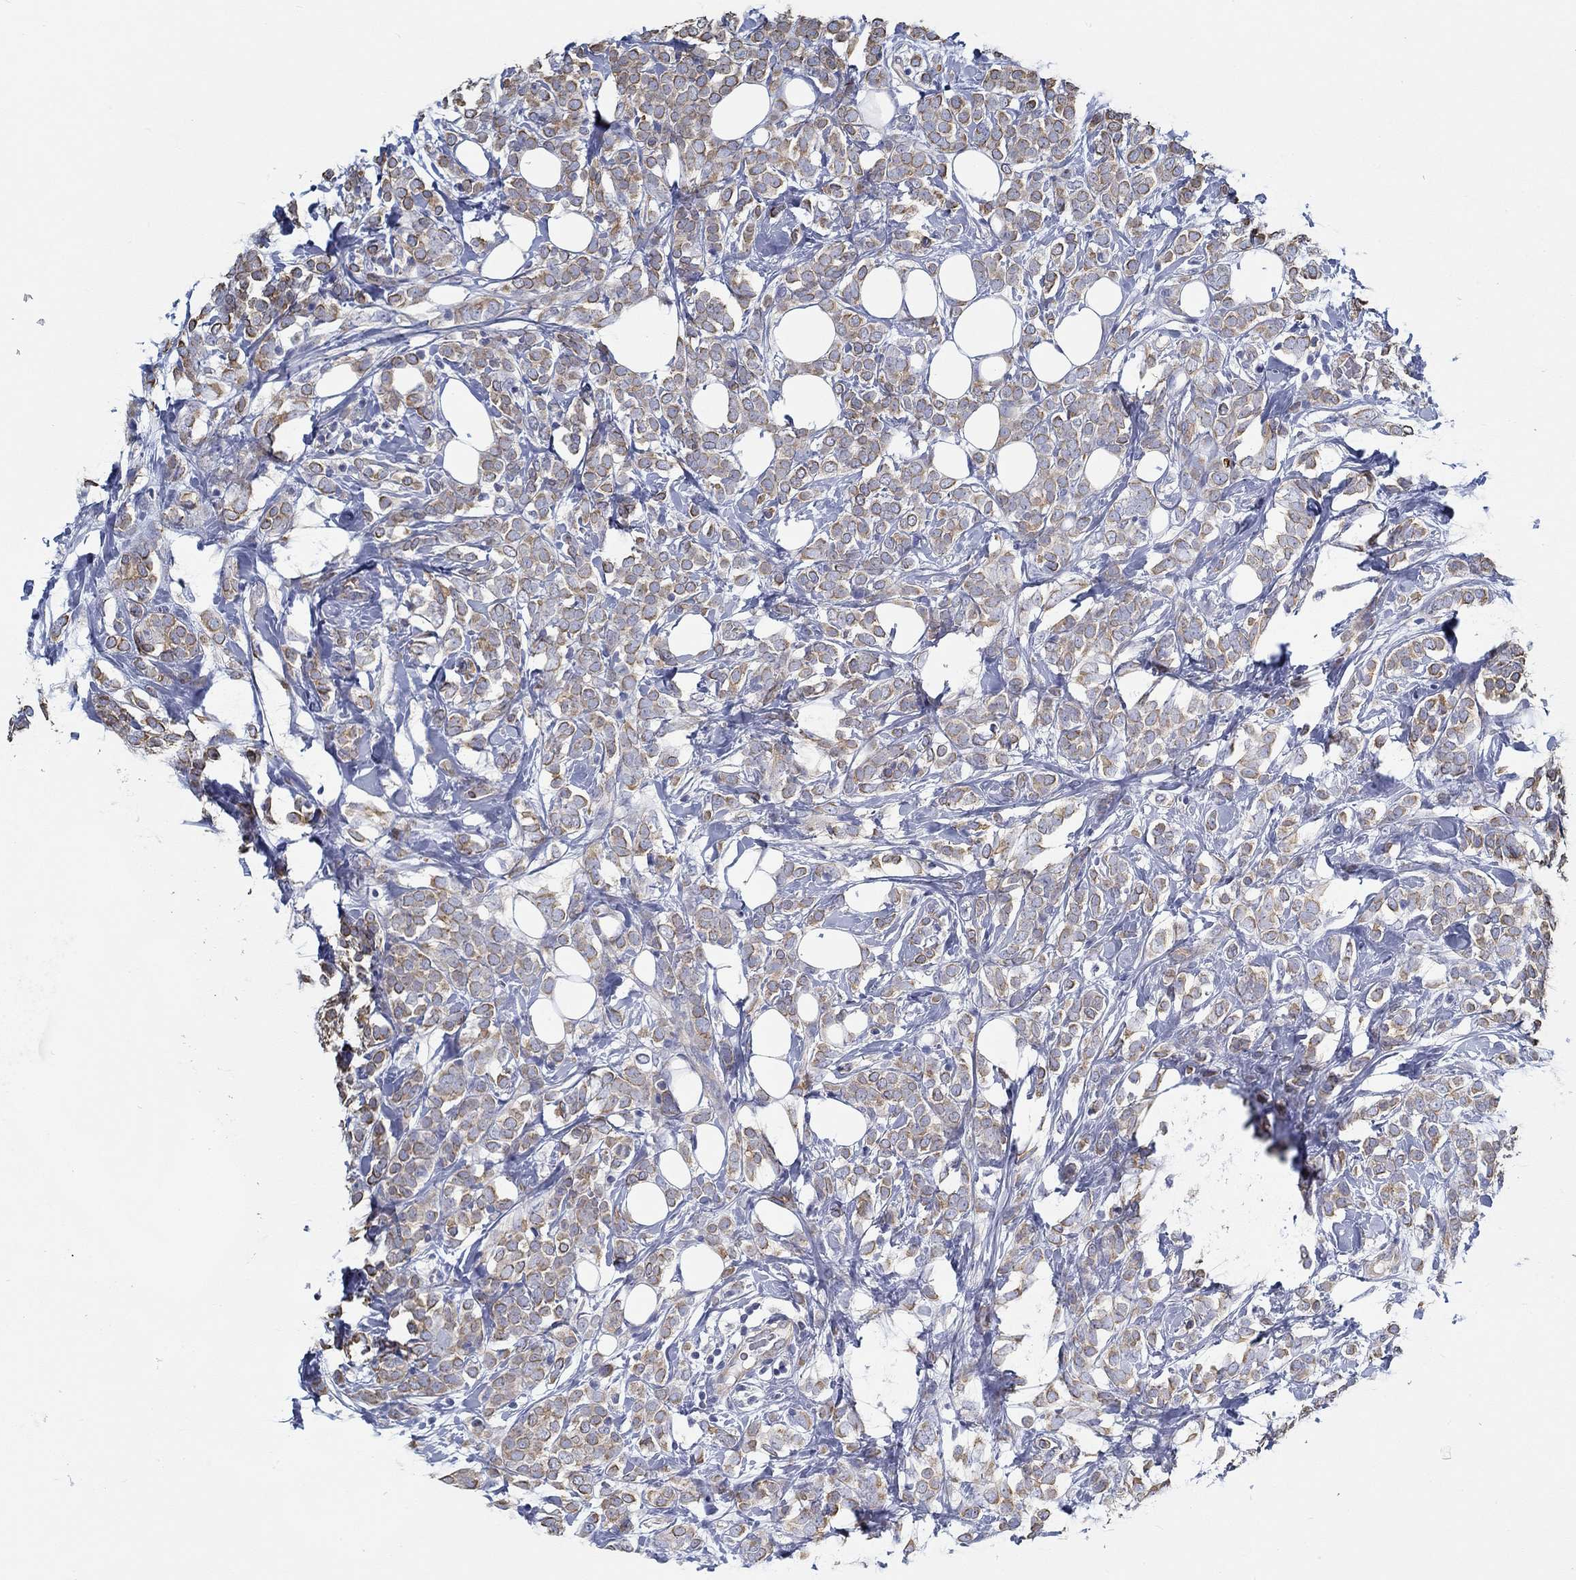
{"staining": {"intensity": "moderate", "quantity": ">75%", "location": "cytoplasmic/membranous"}, "tissue": "breast cancer", "cell_type": "Tumor cells", "image_type": "cancer", "snomed": [{"axis": "morphology", "description": "Lobular carcinoma"}, {"axis": "topography", "description": "Breast"}], "caption": "The histopathology image reveals staining of breast cancer (lobular carcinoma), revealing moderate cytoplasmic/membranous protein staining (brown color) within tumor cells.", "gene": "BBOF1", "patient": {"sex": "female", "age": 49}}